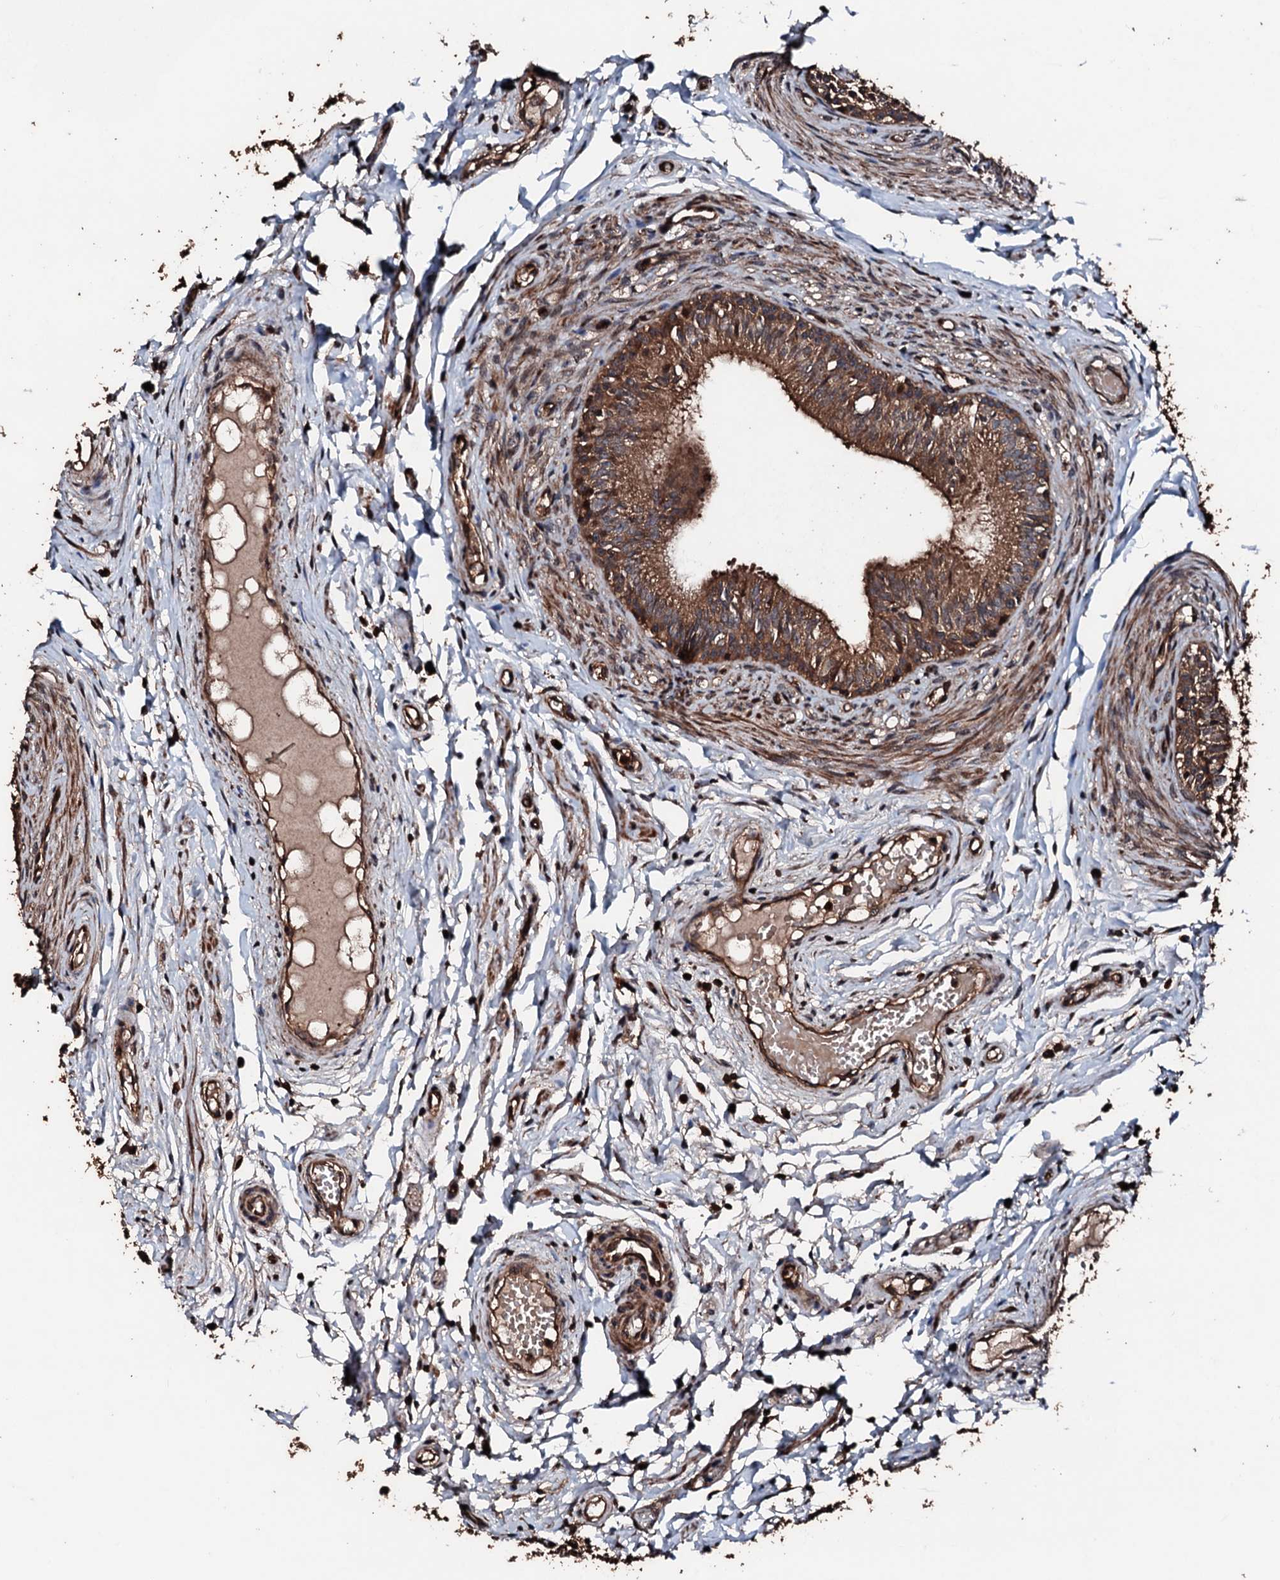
{"staining": {"intensity": "strong", "quantity": ">75%", "location": "cytoplasmic/membranous"}, "tissue": "epididymis", "cell_type": "Glandular cells", "image_type": "normal", "snomed": [{"axis": "morphology", "description": "Normal tissue, NOS"}, {"axis": "topography", "description": "Epididymis, spermatic cord, NOS"}], "caption": "Protein expression analysis of normal epididymis reveals strong cytoplasmic/membranous expression in approximately >75% of glandular cells. (DAB (3,3'-diaminobenzidine) IHC with brightfield microscopy, high magnification).", "gene": "KIF18A", "patient": {"sex": "male", "age": 22}}